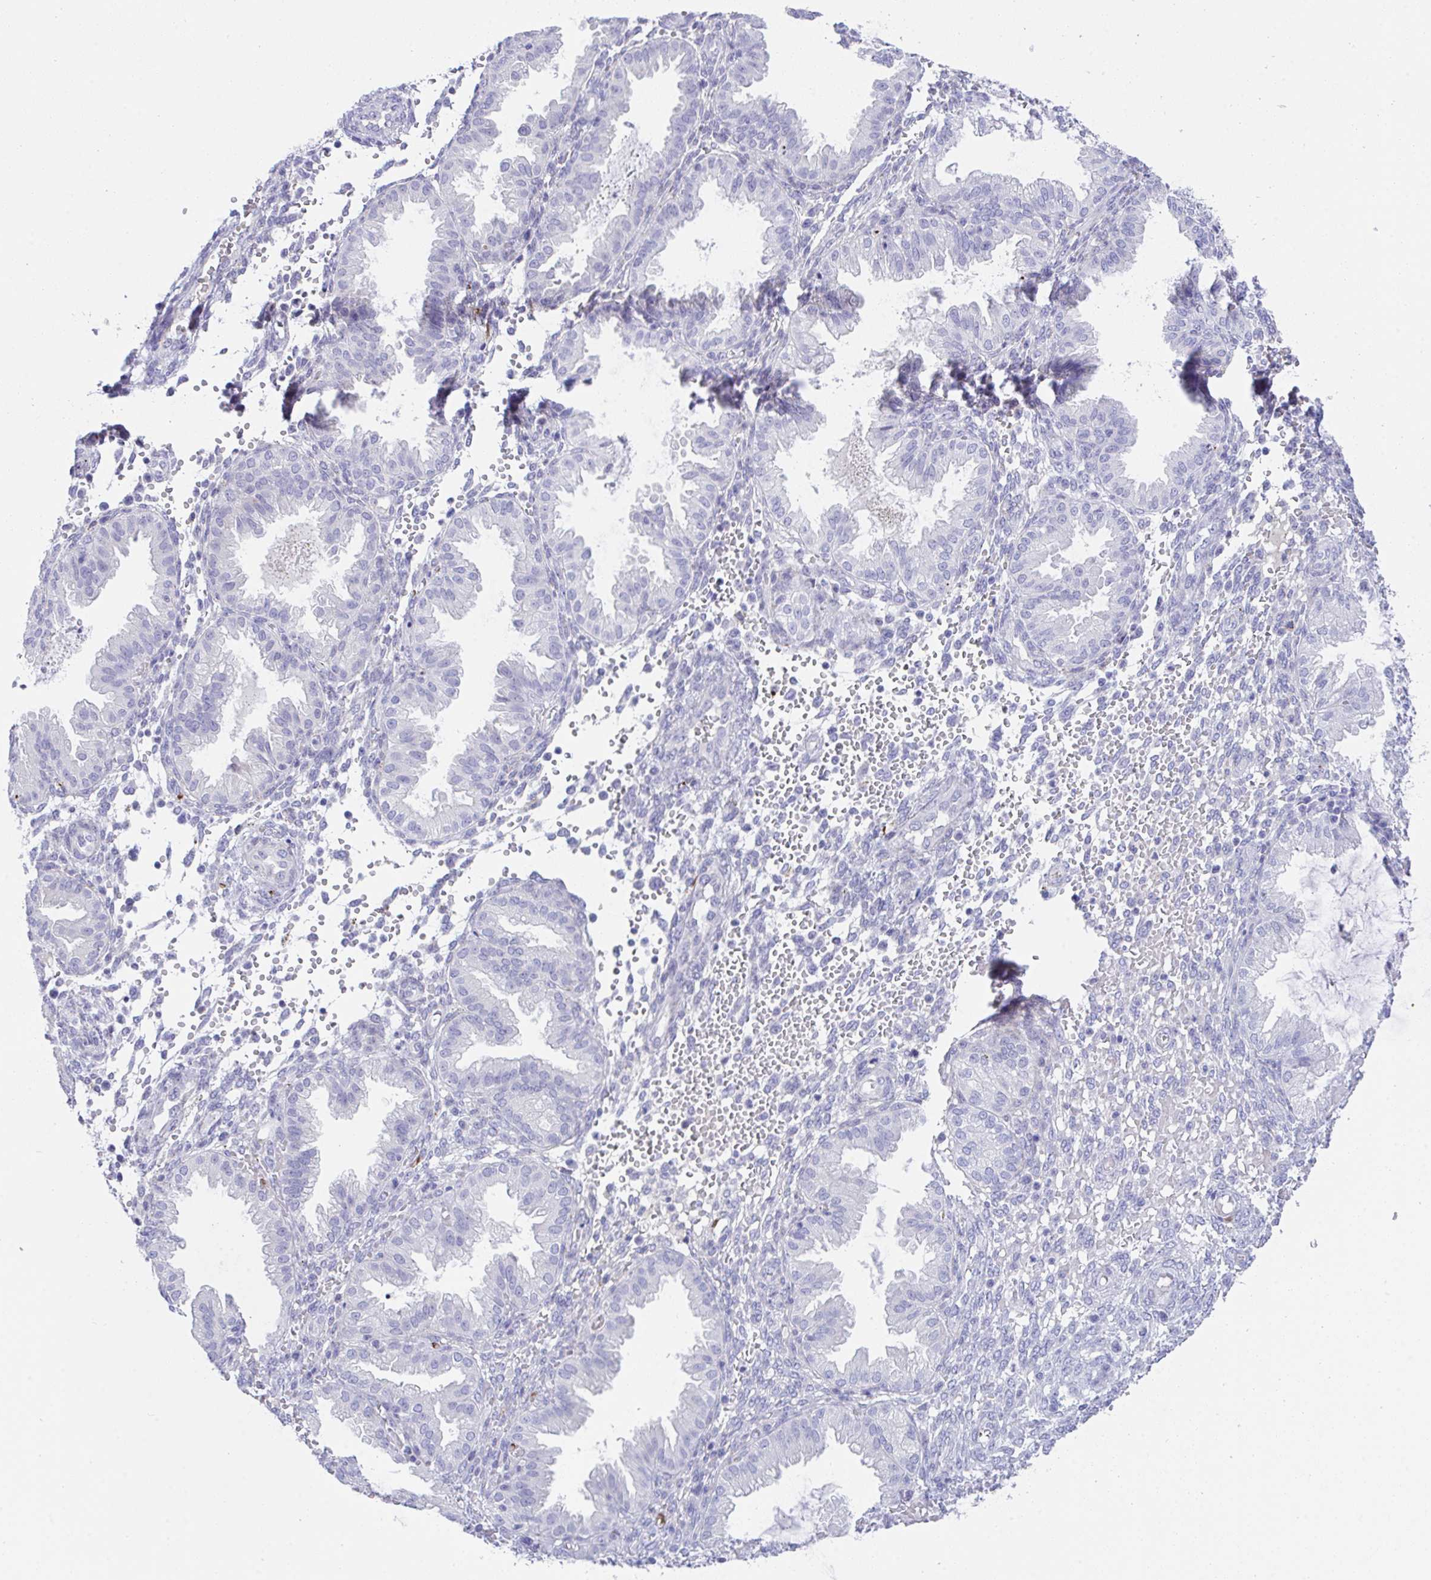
{"staining": {"intensity": "negative", "quantity": "none", "location": "none"}, "tissue": "endometrium", "cell_type": "Cells in endometrial stroma", "image_type": "normal", "snomed": [{"axis": "morphology", "description": "Normal tissue, NOS"}, {"axis": "topography", "description": "Endometrium"}], "caption": "An immunohistochemistry histopathology image of unremarkable endometrium is shown. There is no staining in cells in endometrial stroma of endometrium.", "gene": "KMT2E", "patient": {"sex": "female", "age": 33}}